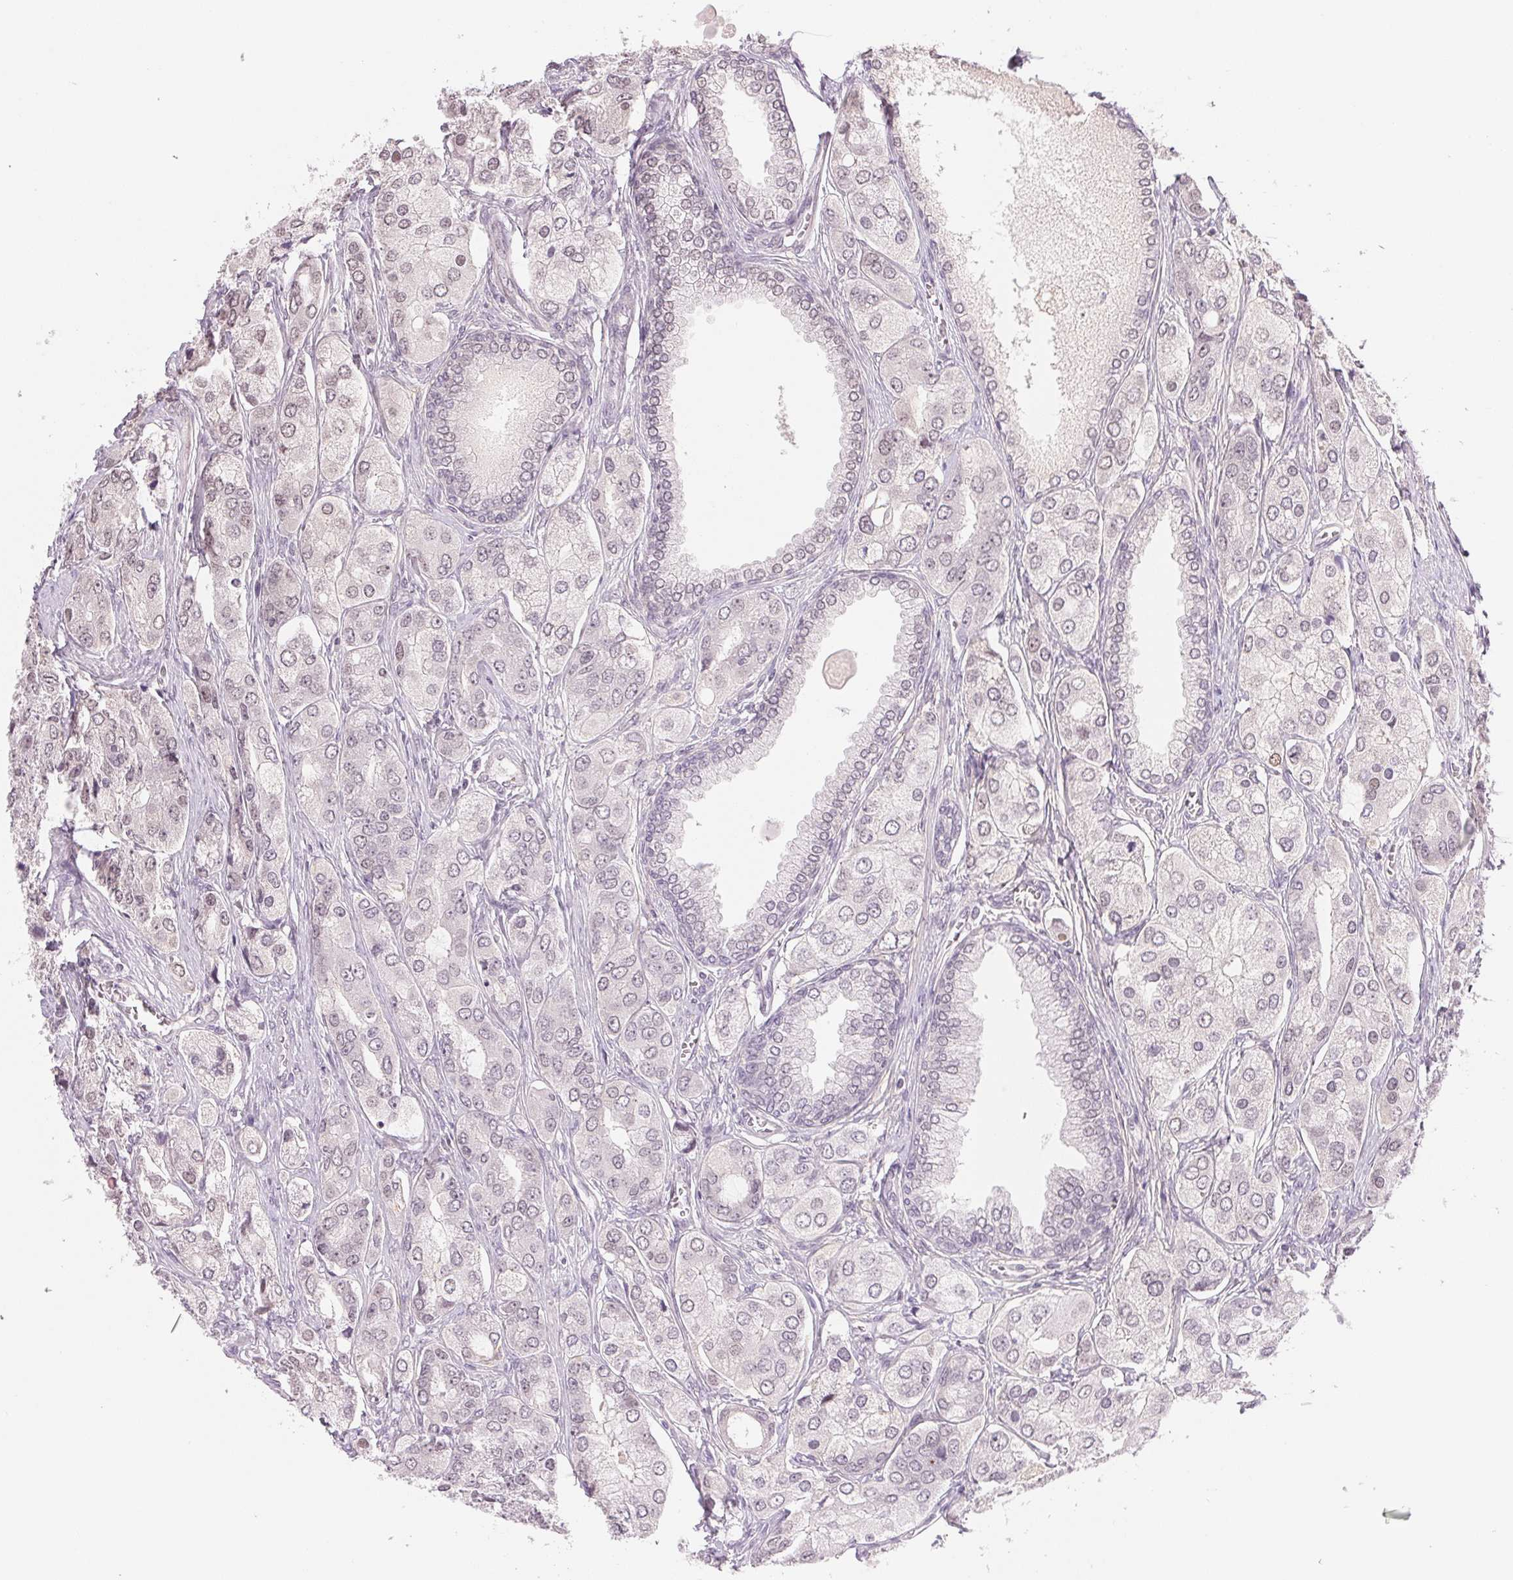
{"staining": {"intensity": "negative", "quantity": "none", "location": "none"}, "tissue": "prostate cancer", "cell_type": "Tumor cells", "image_type": "cancer", "snomed": [{"axis": "morphology", "description": "Adenocarcinoma, Low grade"}, {"axis": "topography", "description": "Prostate"}], "caption": "Immunohistochemistry photomicrograph of prostate adenocarcinoma (low-grade) stained for a protein (brown), which displays no expression in tumor cells. (DAB immunohistochemistry (IHC) visualized using brightfield microscopy, high magnification).", "gene": "FNDC4", "patient": {"sex": "male", "age": 69}}